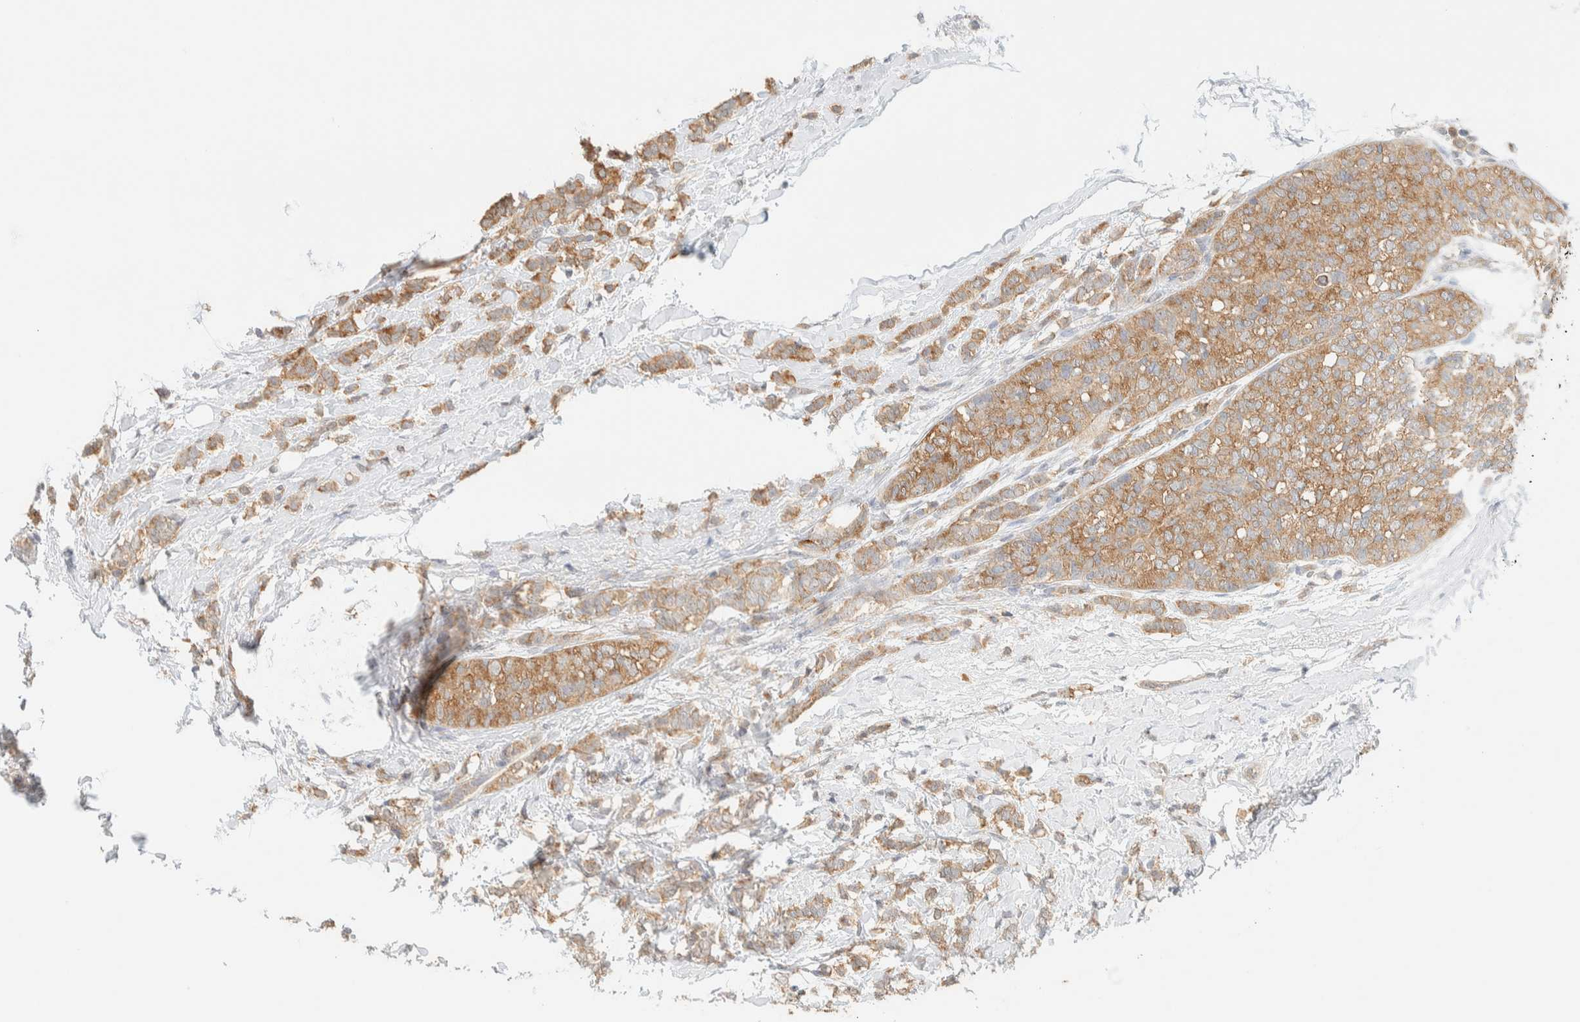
{"staining": {"intensity": "moderate", "quantity": ">75%", "location": "cytoplasmic/membranous"}, "tissue": "breast cancer", "cell_type": "Tumor cells", "image_type": "cancer", "snomed": [{"axis": "morphology", "description": "Lobular carcinoma"}, {"axis": "topography", "description": "Breast"}], "caption": "The histopathology image exhibits immunohistochemical staining of breast cancer. There is moderate cytoplasmic/membranous staining is seen in about >75% of tumor cells. The staining was performed using DAB, with brown indicating positive protein expression. Nuclei are stained blue with hematoxylin.", "gene": "TBC1D8B", "patient": {"sex": "female", "age": 50}}